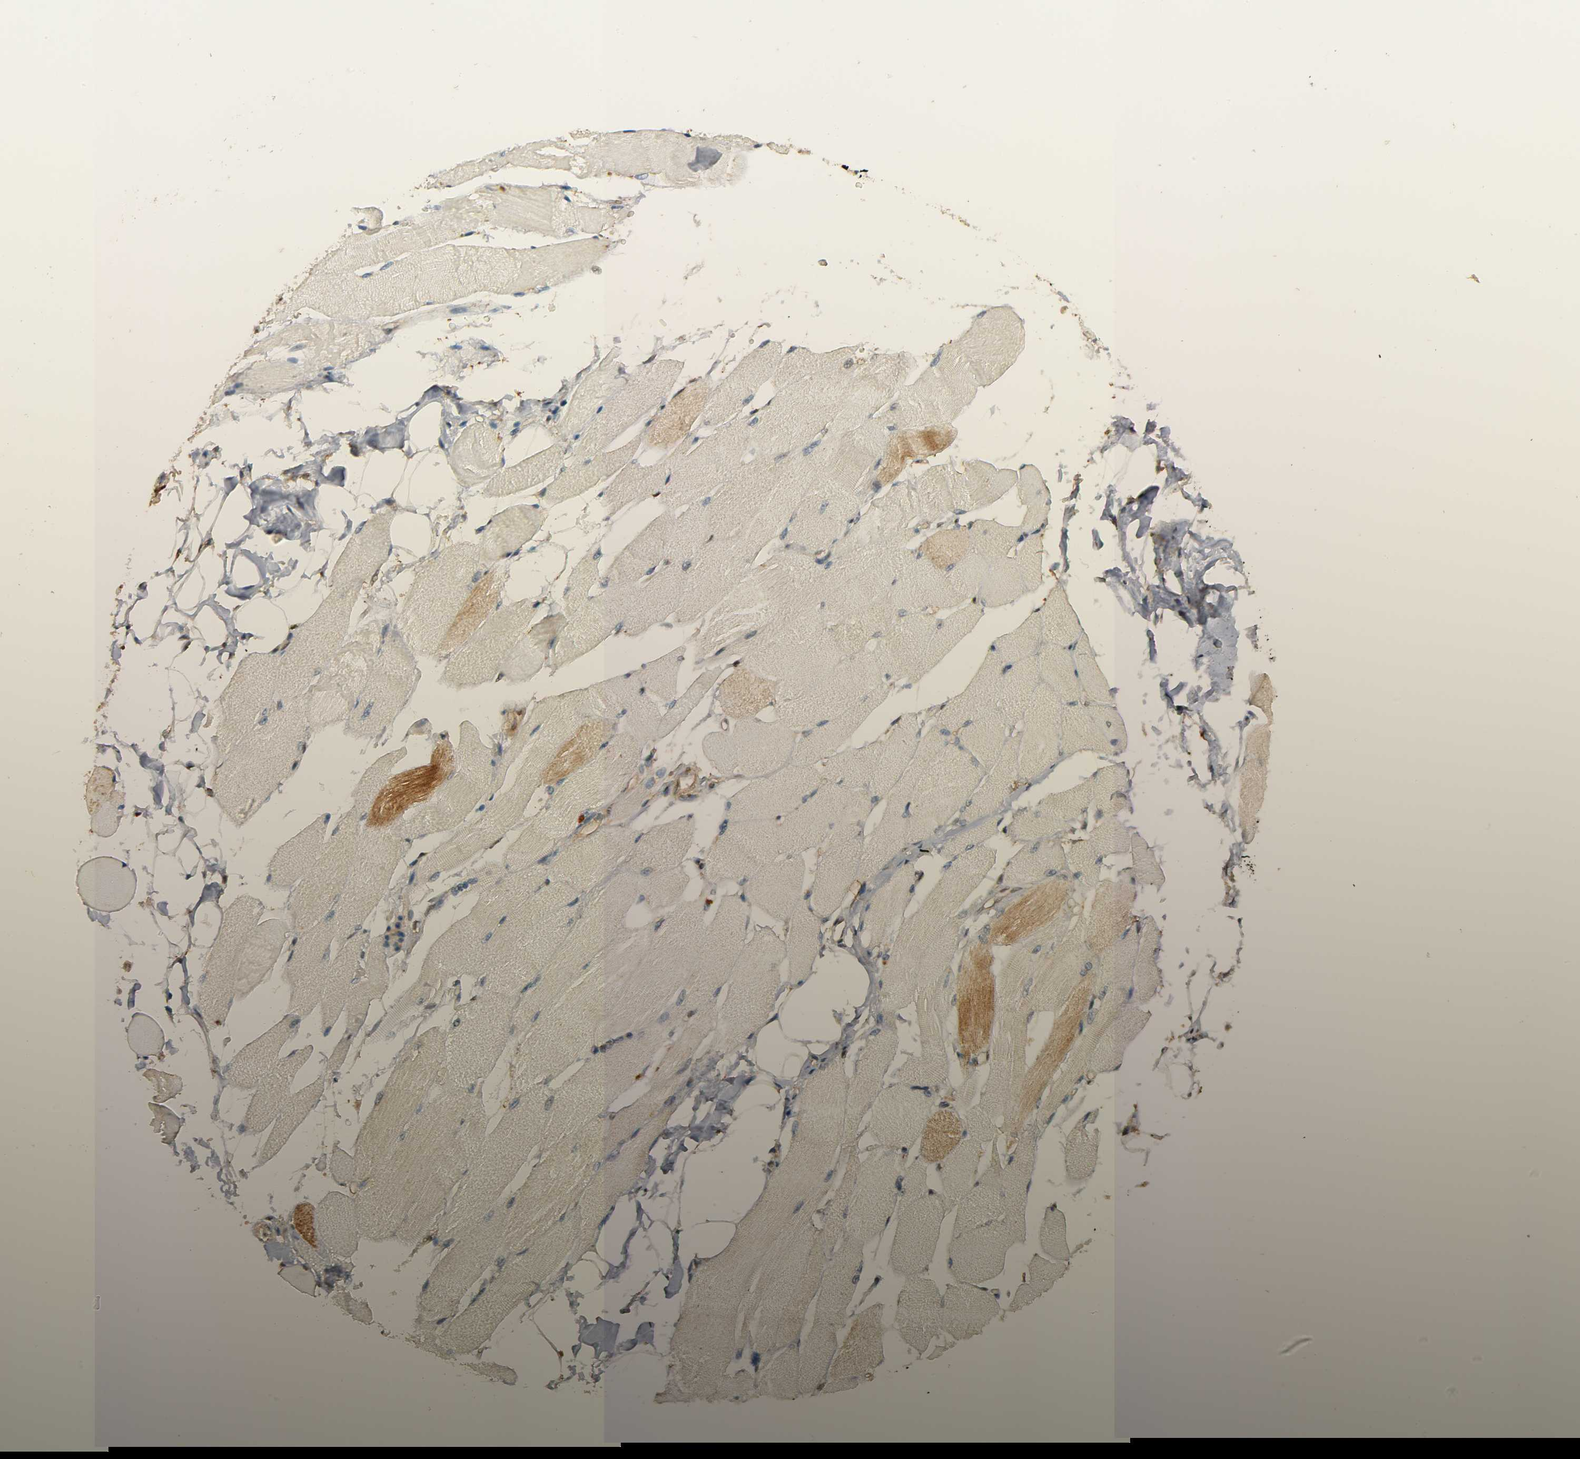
{"staining": {"intensity": "strong", "quantity": "<25%", "location": "cytoplasmic/membranous"}, "tissue": "skeletal muscle", "cell_type": "Myocytes", "image_type": "normal", "snomed": [{"axis": "morphology", "description": "Normal tissue, NOS"}, {"axis": "topography", "description": "Skeletal muscle"}, {"axis": "topography", "description": "Peripheral nerve tissue"}], "caption": "Brown immunohistochemical staining in unremarkable human skeletal muscle displays strong cytoplasmic/membranous expression in about <25% of myocytes.", "gene": "ZFPM2", "patient": {"sex": "female", "age": 84}}